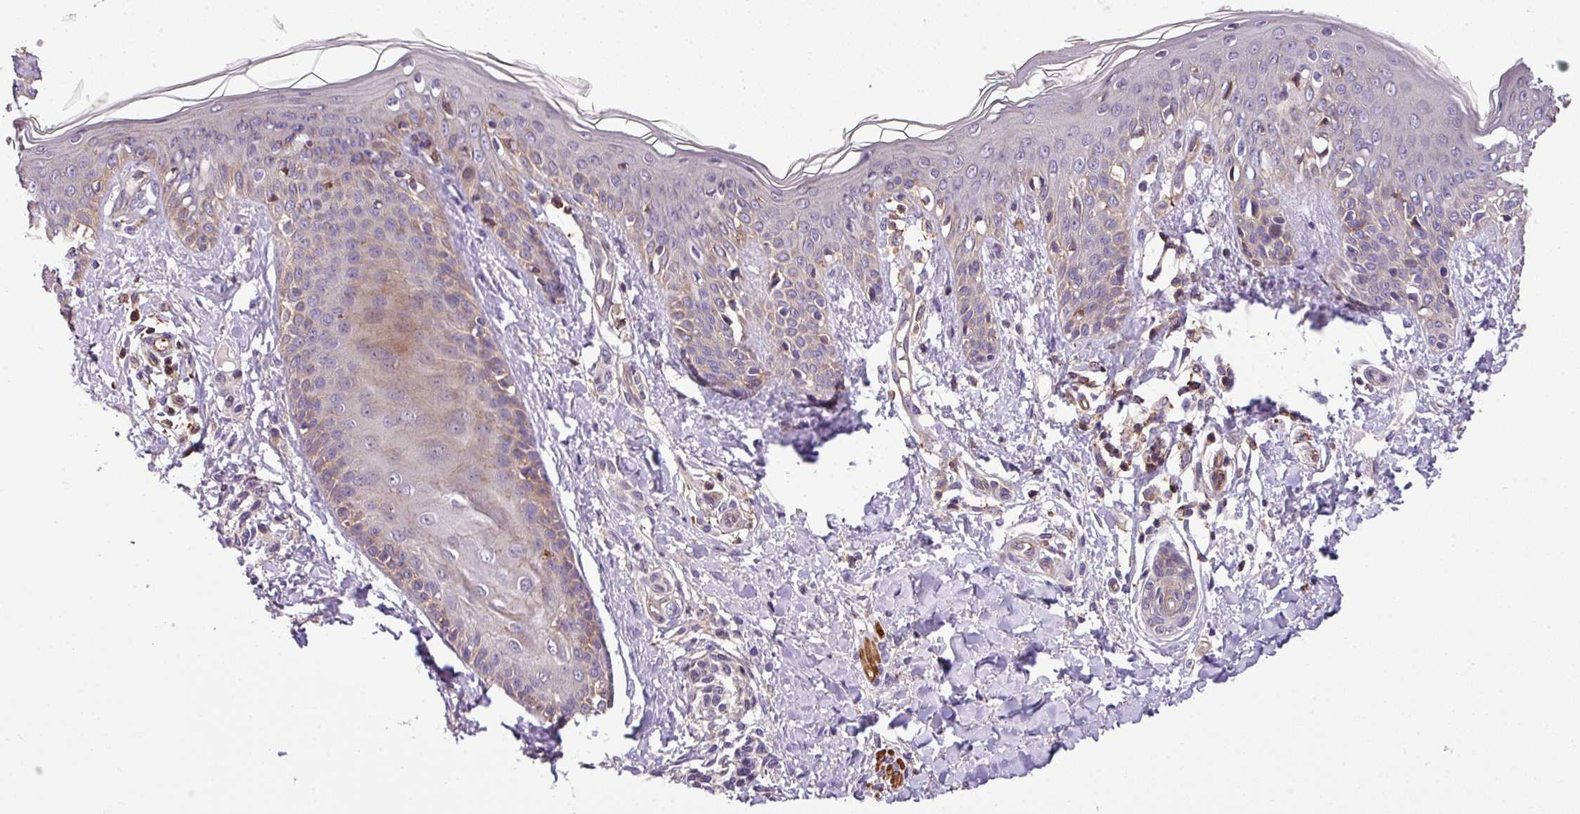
{"staining": {"intensity": "moderate", "quantity": "25%-75%", "location": "cytoplasmic/membranous"}, "tissue": "skin", "cell_type": "Fibroblasts", "image_type": "normal", "snomed": [{"axis": "morphology", "description": "Normal tissue, NOS"}, {"axis": "topography", "description": "Skin"}], "caption": "Brown immunohistochemical staining in unremarkable human skin reveals moderate cytoplasmic/membranous positivity in about 25%-75% of fibroblasts.", "gene": "CASS4", "patient": {"sex": "male", "age": 16}}